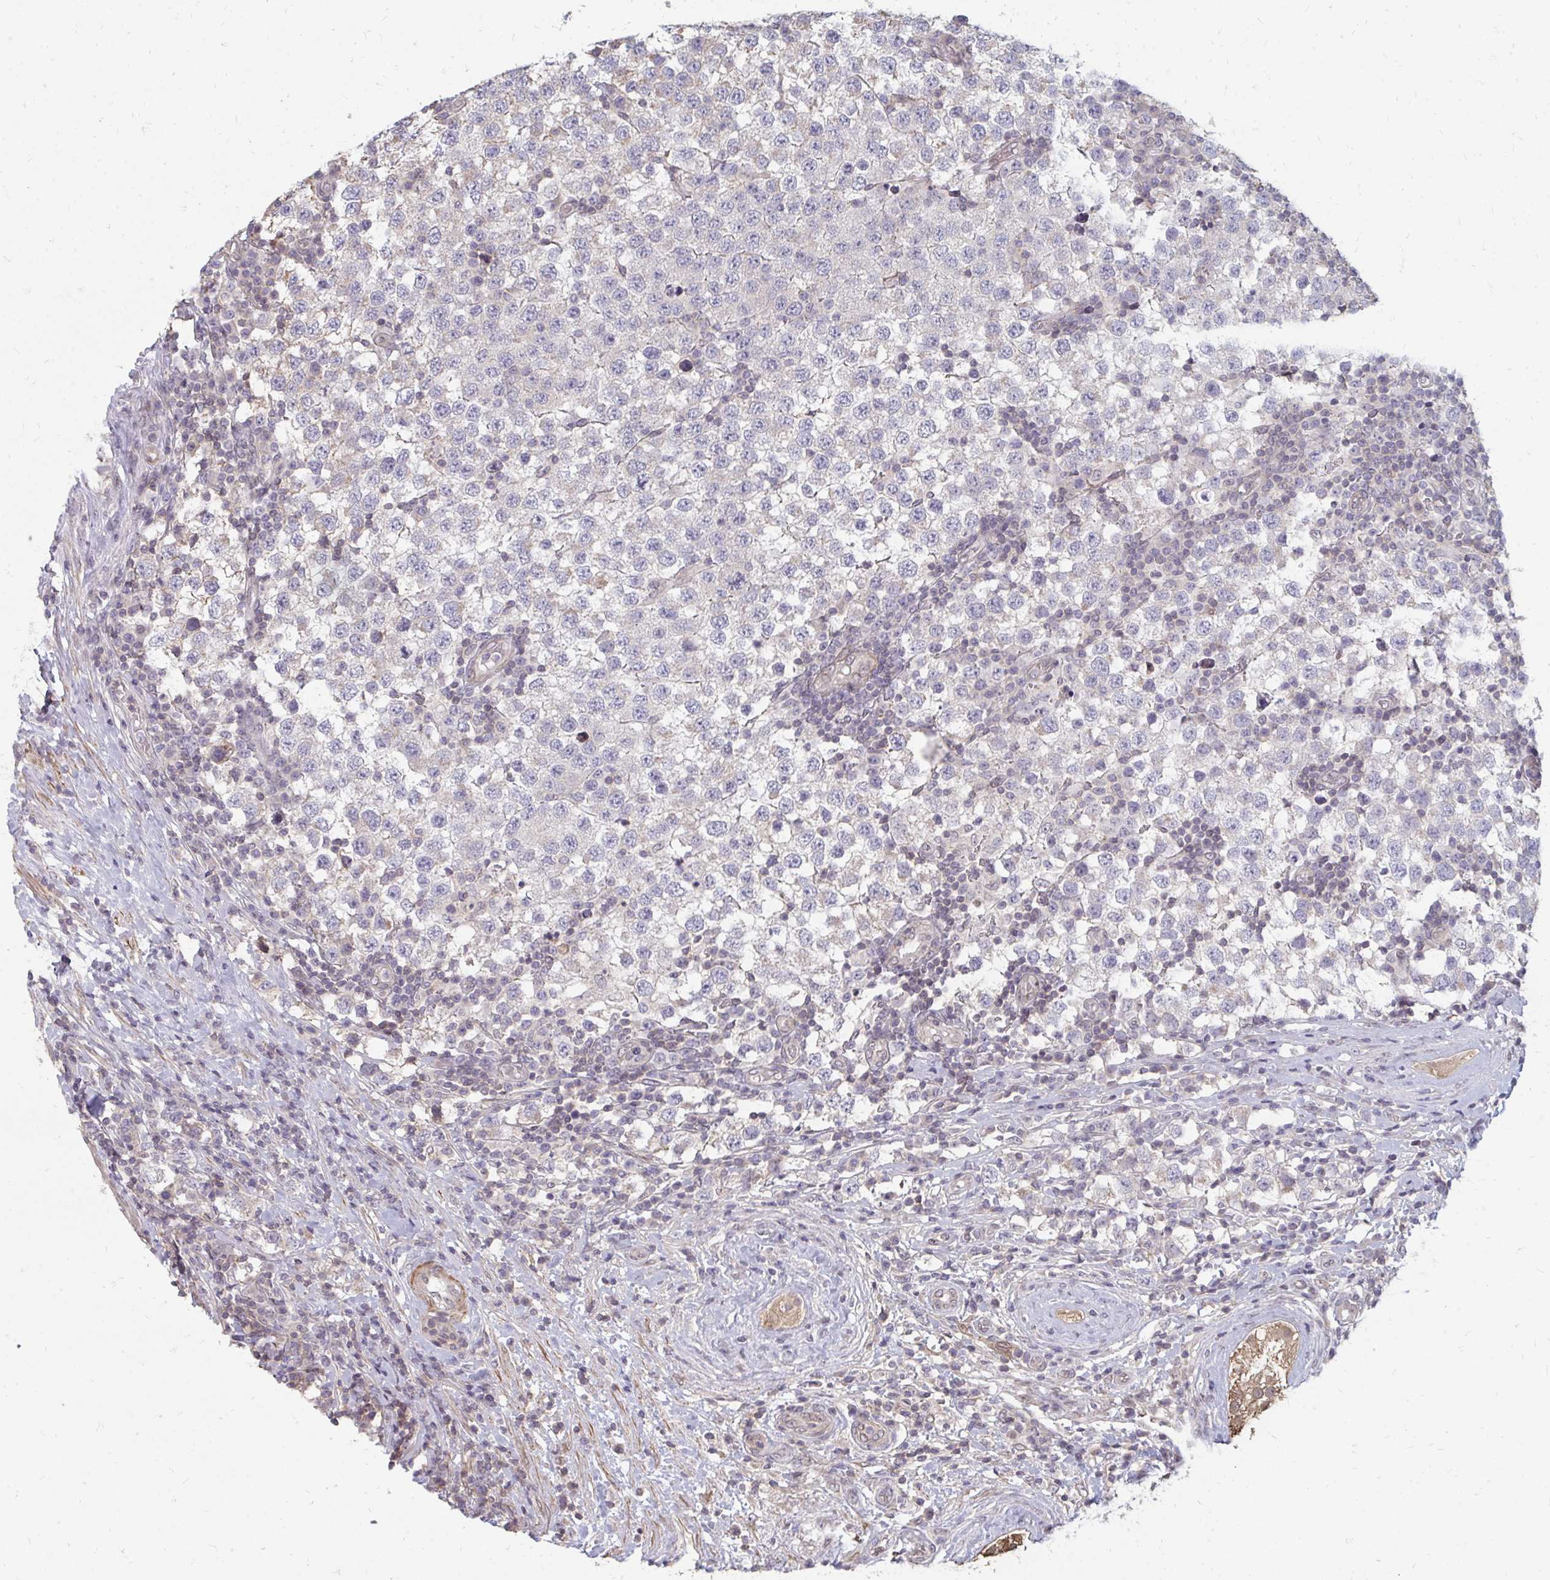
{"staining": {"intensity": "negative", "quantity": "none", "location": "none"}, "tissue": "testis cancer", "cell_type": "Tumor cells", "image_type": "cancer", "snomed": [{"axis": "morphology", "description": "Seminoma, NOS"}, {"axis": "topography", "description": "Testis"}], "caption": "IHC image of neoplastic tissue: human seminoma (testis) stained with DAB shows no significant protein expression in tumor cells. (Brightfield microscopy of DAB (3,3'-diaminobenzidine) immunohistochemistry (IHC) at high magnification).", "gene": "GPC5", "patient": {"sex": "male", "age": 34}}